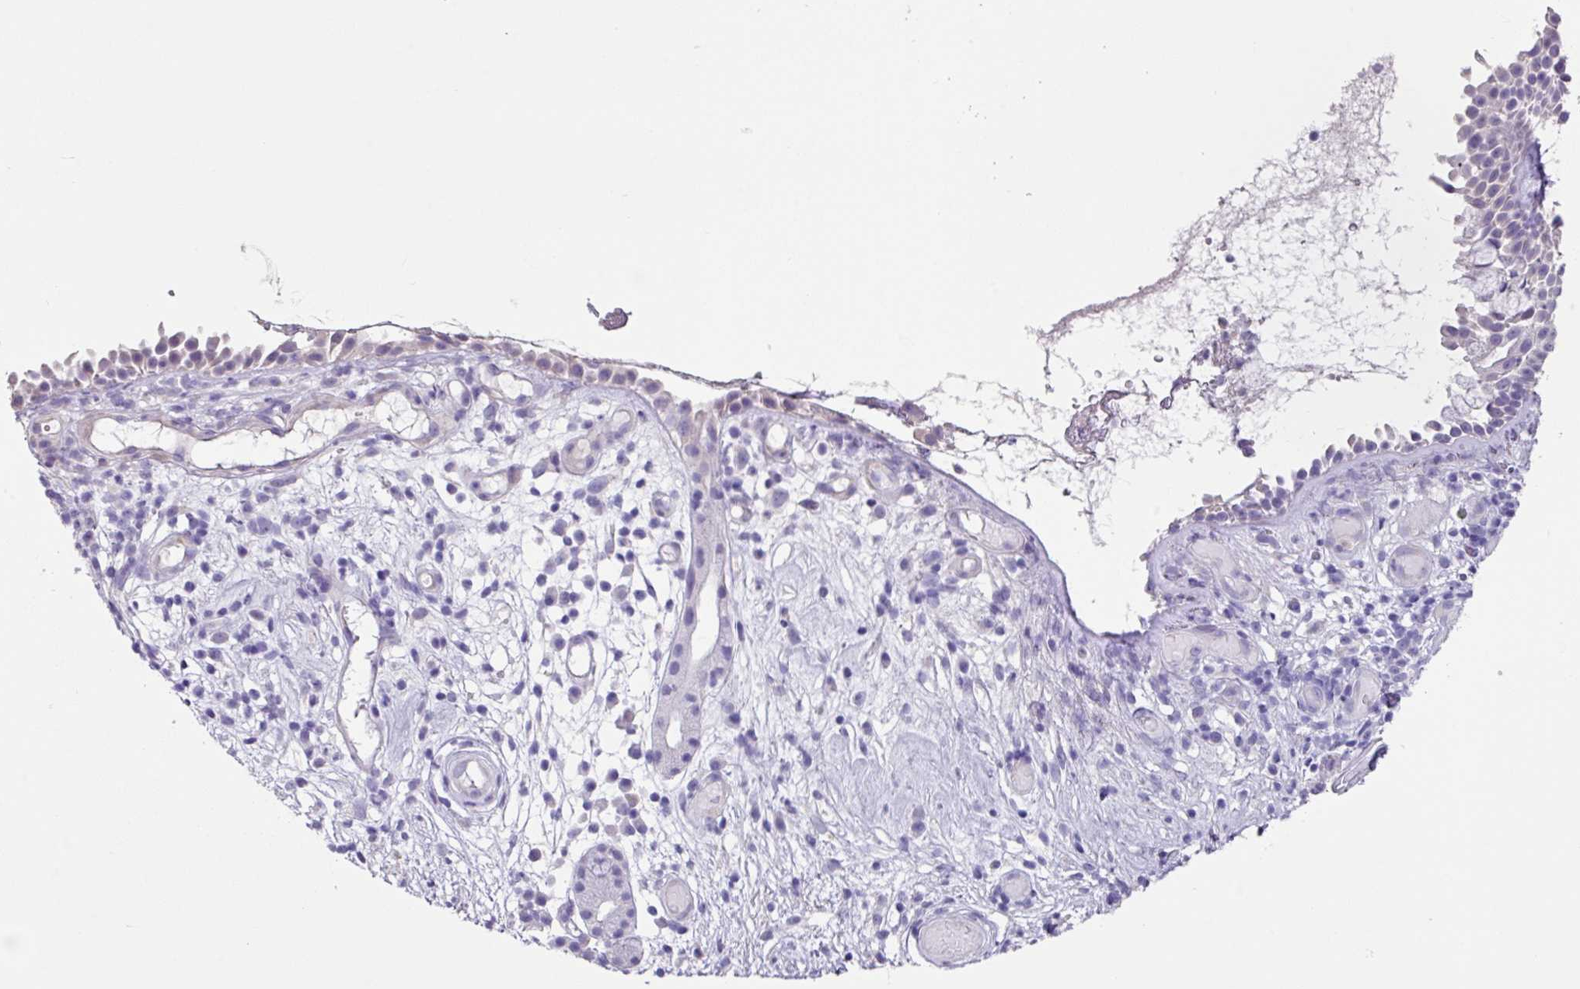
{"staining": {"intensity": "negative", "quantity": "none", "location": "none"}, "tissue": "nasopharynx", "cell_type": "Respiratory epithelial cells", "image_type": "normal", "snomed": [{"axis": "morphology", "description": "Normal tissue, NOS"}, {"axis": "morphology", "description": "Inflammation, NOS"}, {"axis": "topography", "description": "Nasopharynx"}], "caption": "This is an IHC histopathology image of unremarkable human nasopharynx. There is no staining in respiratory epithelial cells.", "gene": "ZG16", "patient": {"sex": "male", "age": 54}}